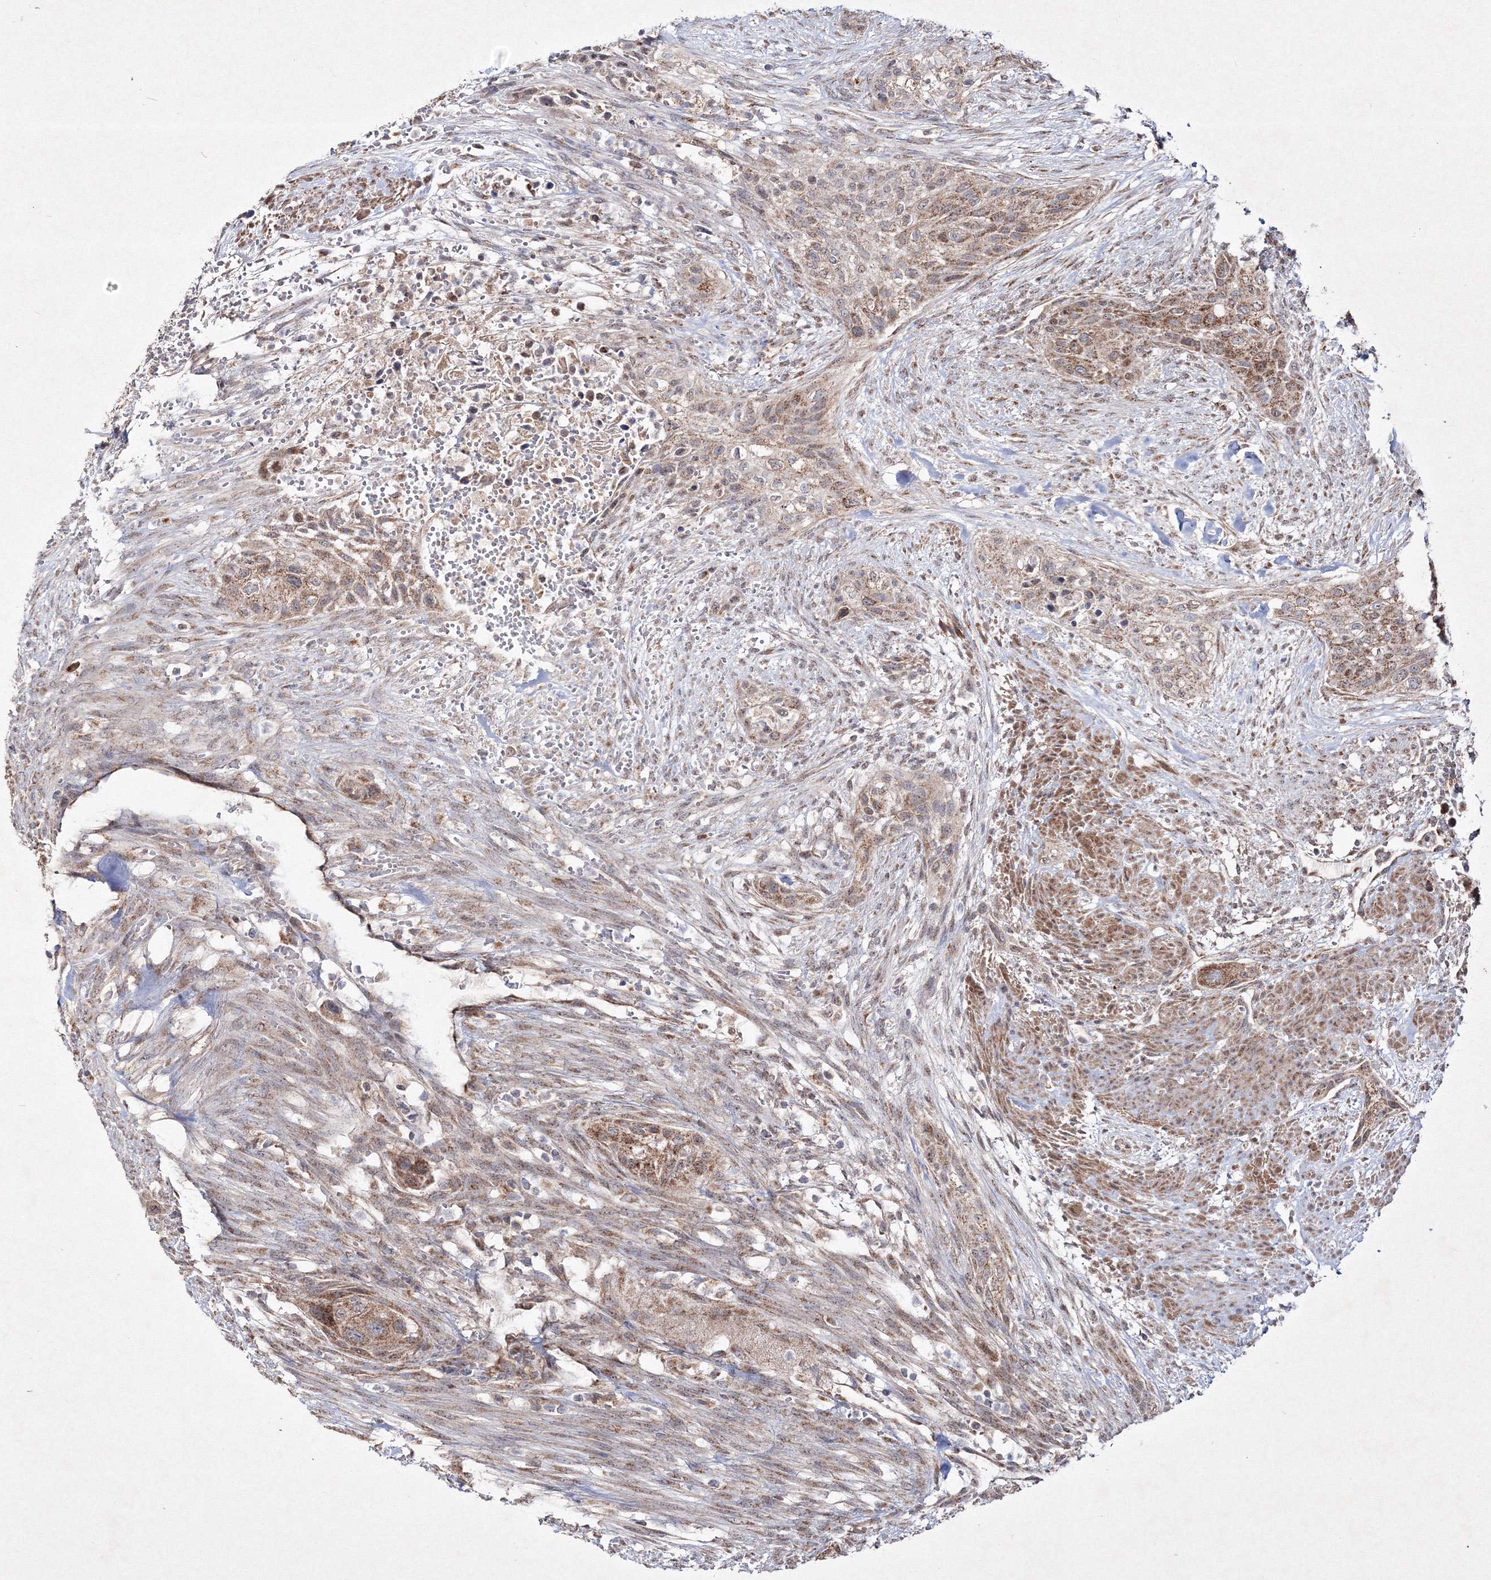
{"staining": {"intensity": "moderate", "quantity": ">75%", "location": "cytoplasmic/membranous"}, "tissue": "urothelial cancer", "cell_type": "Tumor cells", "image_type": "cancer", "snomed": [{"axis": "morphology", "description": "Urothelial carcinoma, High grade"}, {"axis": "topography", "description": "Urinary bladder"}], "caption": "High-magnification brightfield microscopy of urothelial cancer stained with DAB (brown) and counterstained with hematoxylin (blue). tumor cells exhibit moderate cytoplasmic/membranous staining is appreciated in about>75% of cells. Immunohistochemistry stains the protein of interest in brown and the nuclei are stained blue.", "gene": "PEX13", "patient": {"sex": "male", "age": 35}}